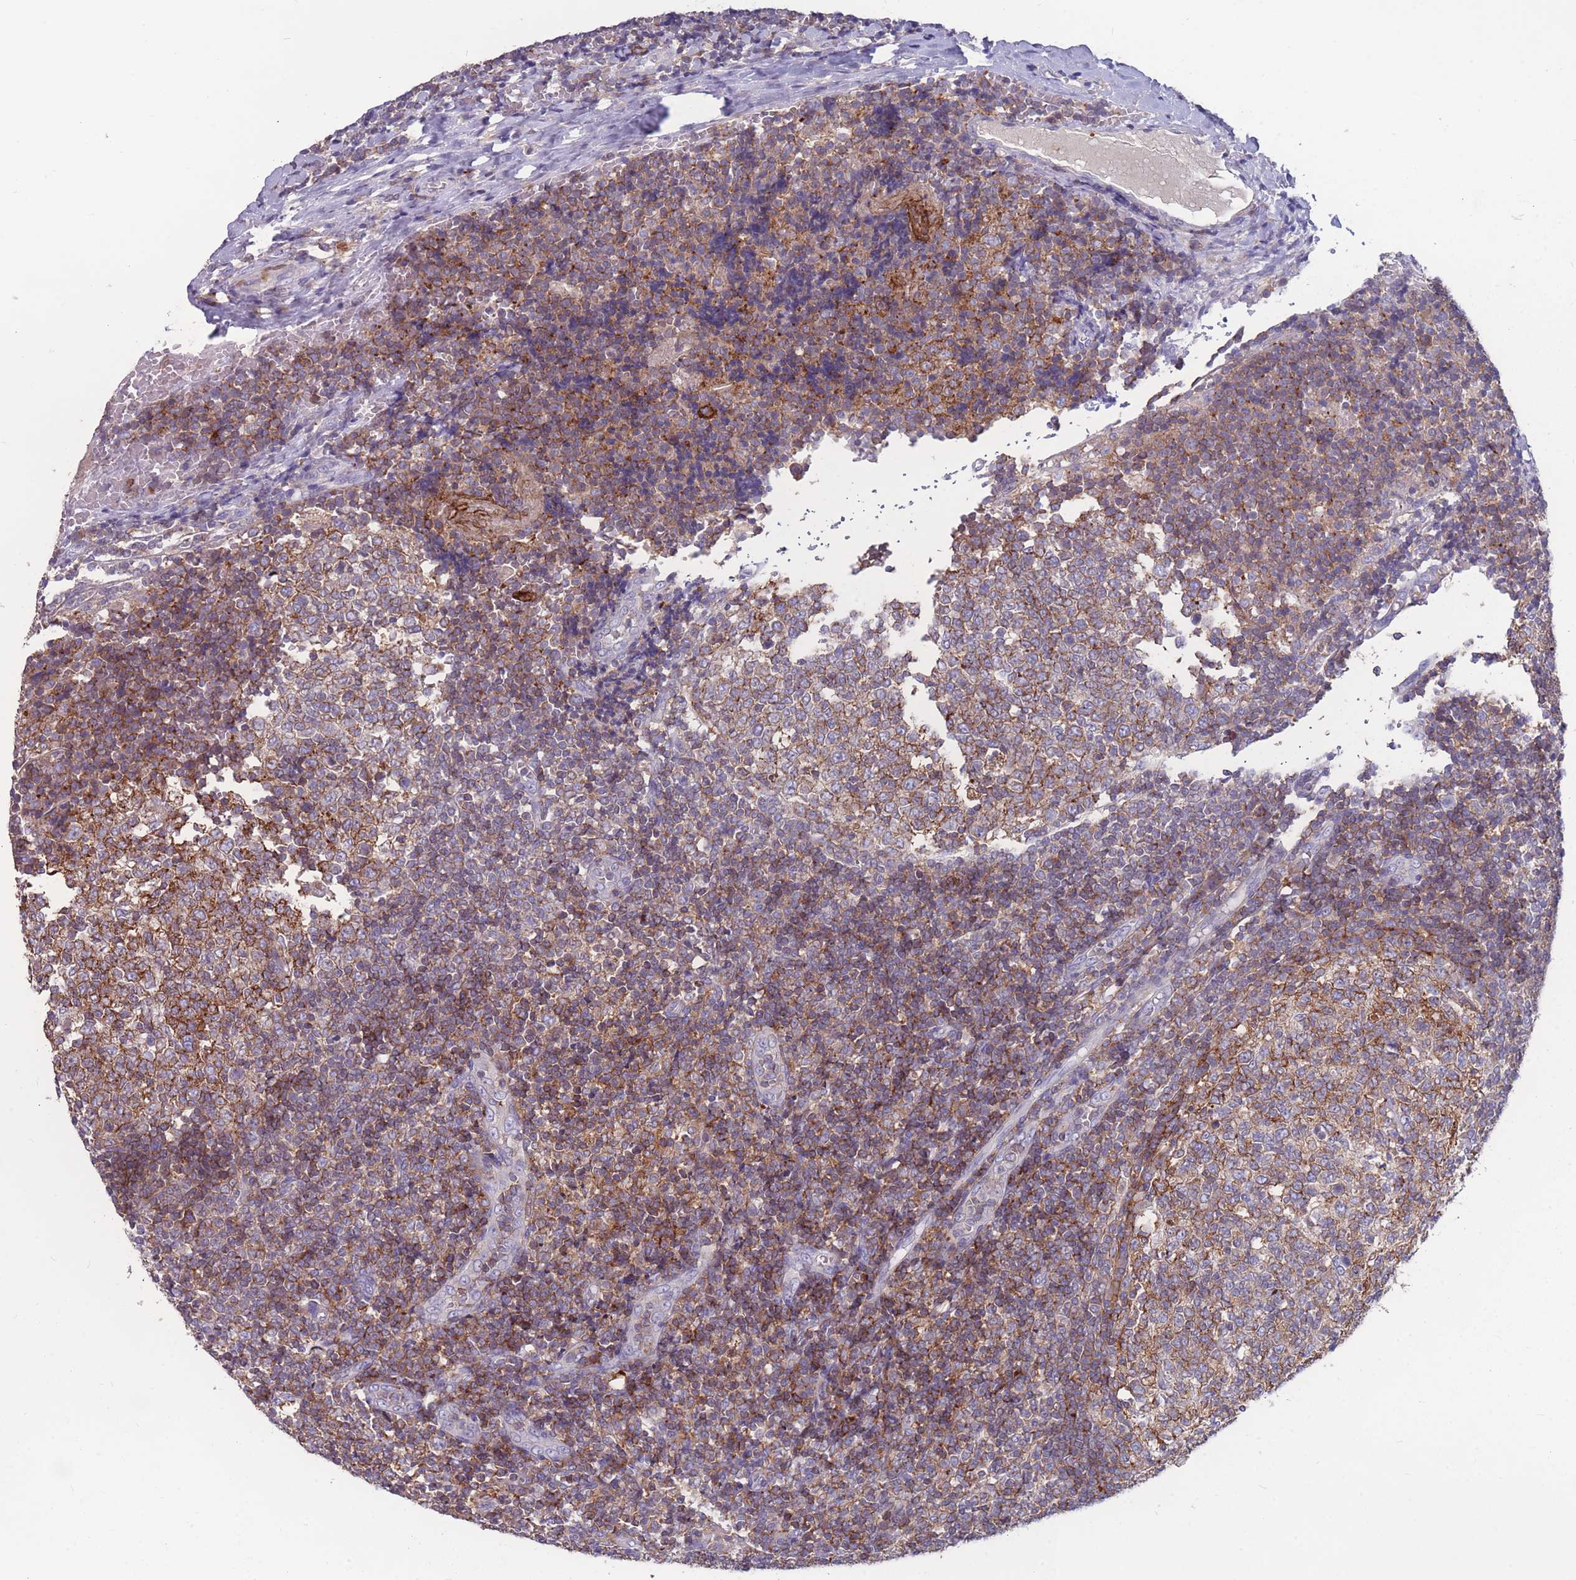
{"staining": {"intensity": "moderate", "quantity": ">75%", "location": "cytoplasmic/membranous"}, "tissue": "tonsil", "cell_type": "Germinal center cells", "image_type": "normal", "snomed": [{"axis": "morphology", "description": "Normal tissue, NOS"}, {"axis": "topography", "description": "Tonsil"}], "caption": "Protein staining by IHC exhibits moderate cytoplasmic/membranous expression in approximately >75% of germinal center cells in benign tonsil. The staining was performed using DAB (3,3'-diaminobenzidine) to visualize the protein expression in brown, while the nuclei were stained in blue with hematoxylin (Magnification: 20x).", "gene": "CD33", "patient": {"sex": "female", "age": 19}}